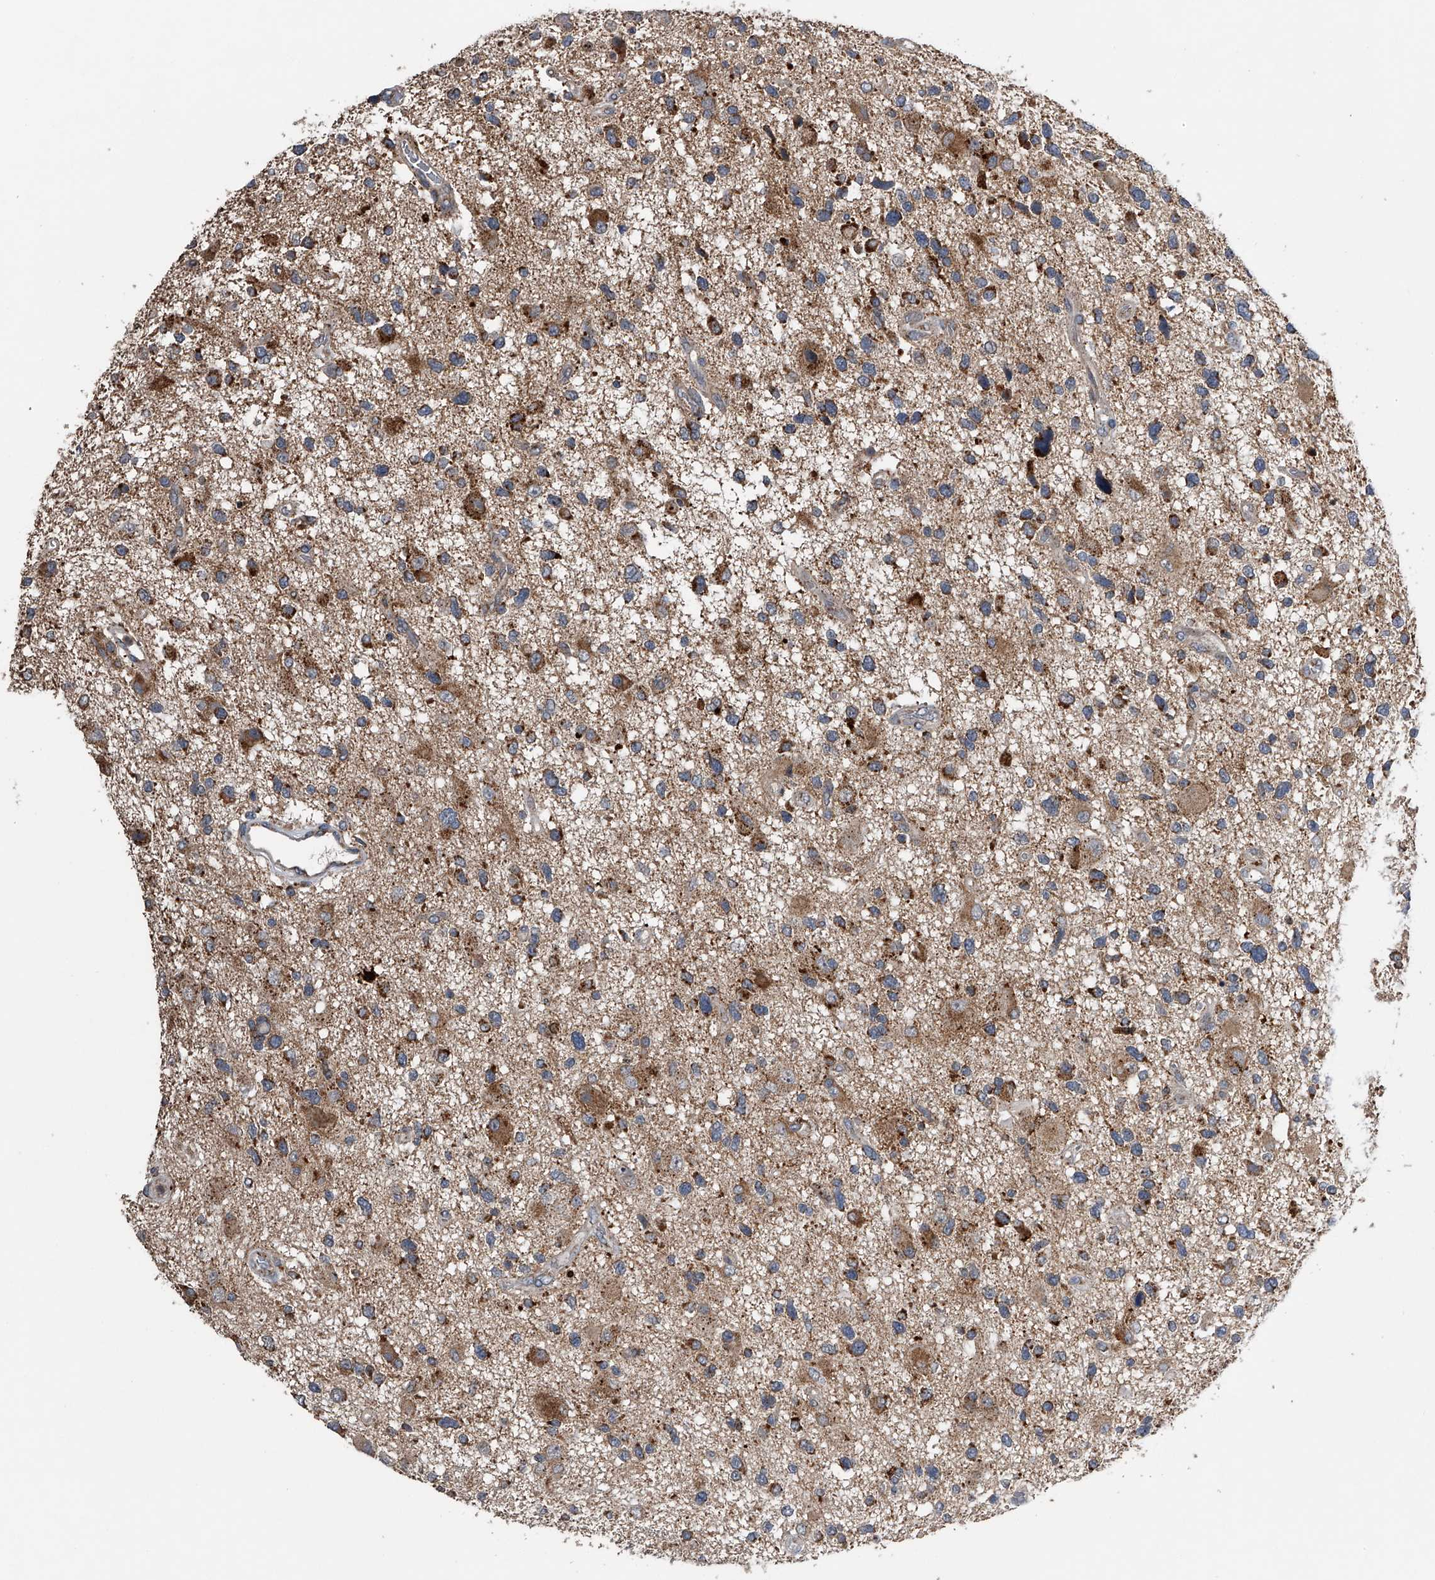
{"staining": {"intensity": "moderate", "quantity": "25%-75%", "location": "cytoplasmic/membranous"}, "tissue": "glioma", "cell_type": "Tumor cells", "image_type": "cancer", "snomed": [{"axis": "morphology", "description": "Glioma, malignant, High grade"}, {"axis": "topography", "description": "Brain"}], "caption": "Tumor cells exhibit moderate cytoplasmic/membranous positivity in about 25%-75% of cells in malignant glioma (high-grade).", "gene": "LYRM4", "patient": {"sex": "male", "age": 33}}